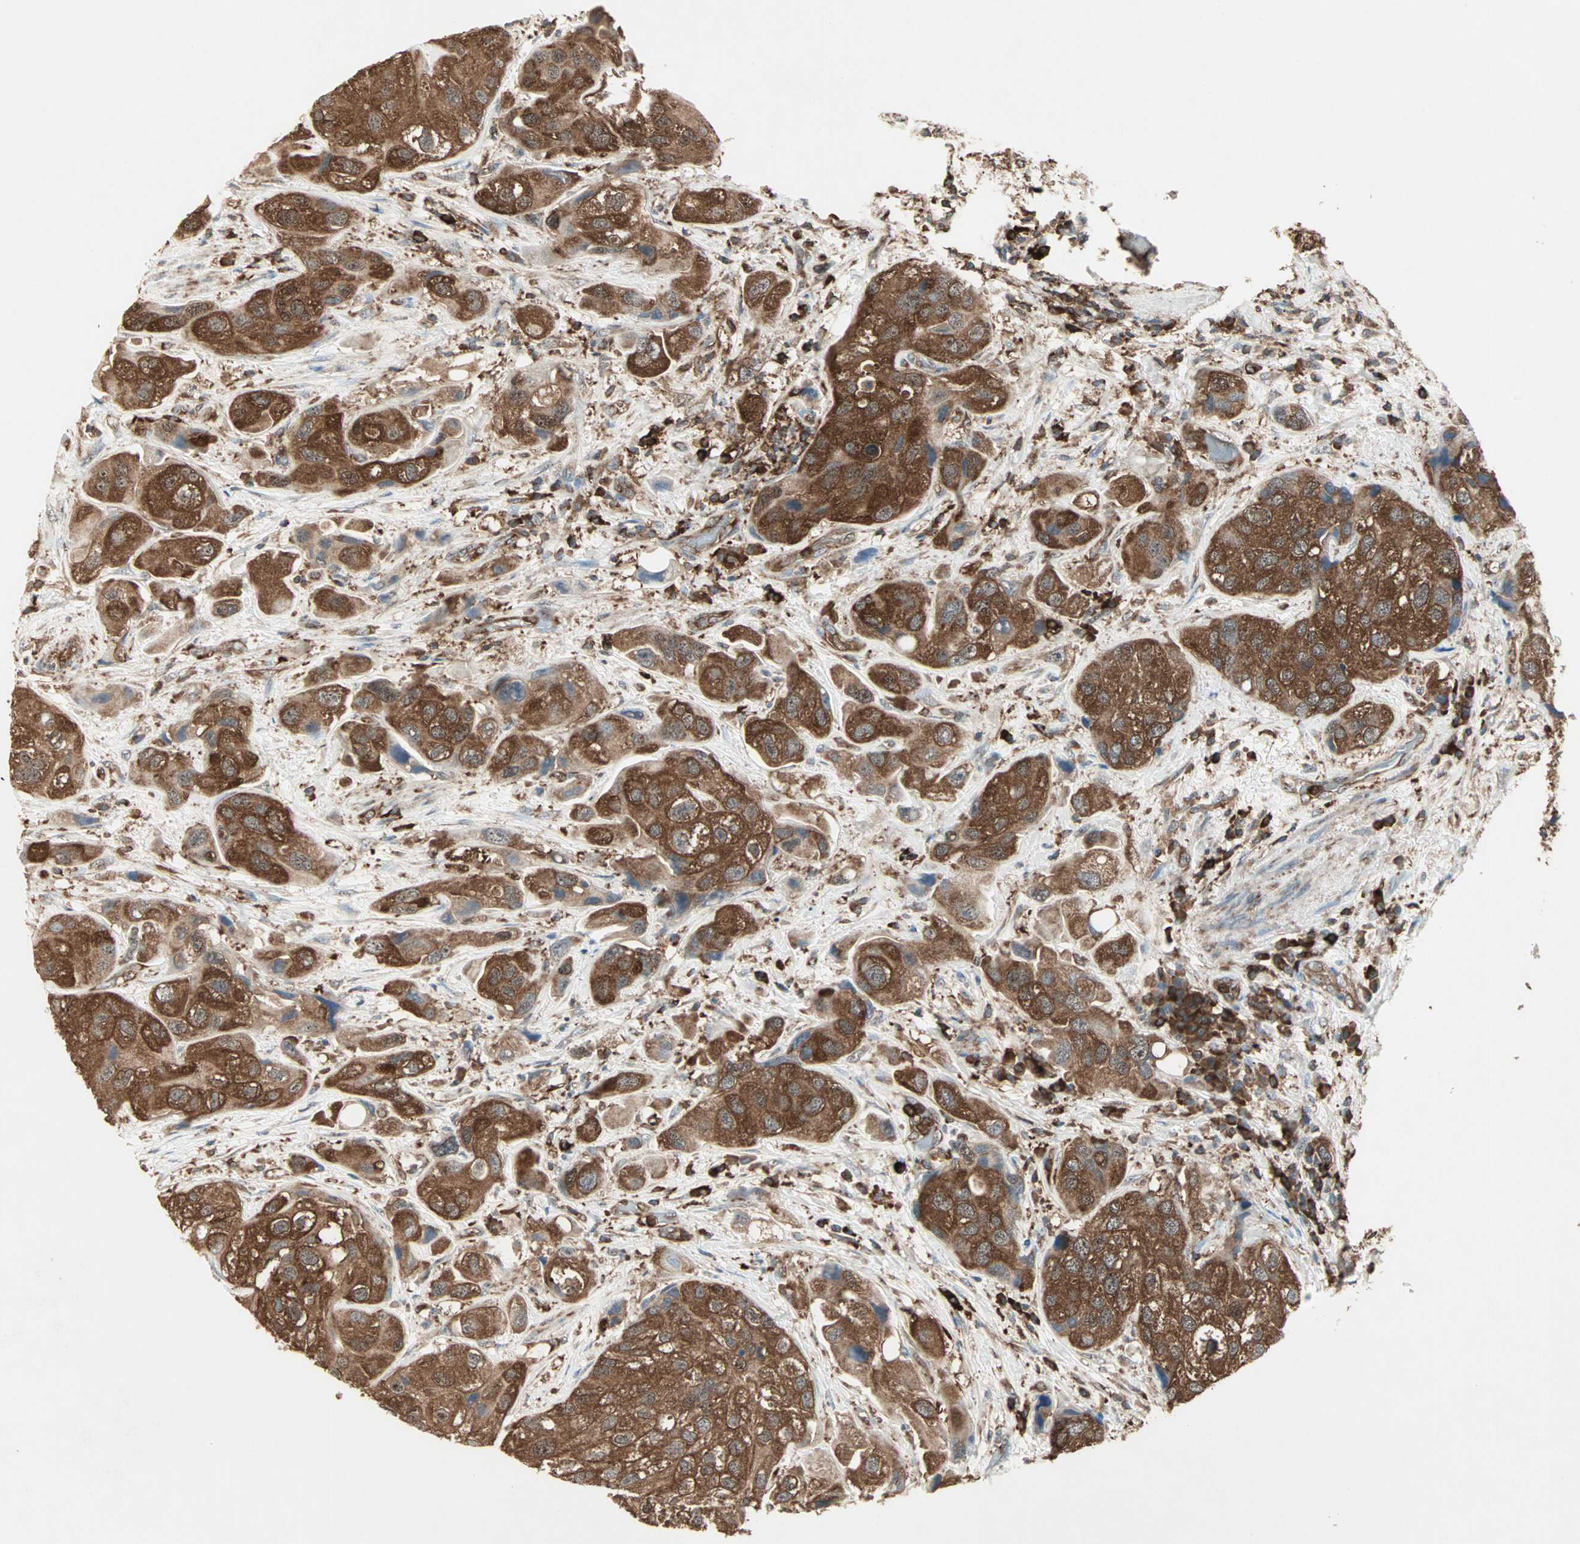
{"staining": {"intensity": "strong", "quantity": ">75%", "location": "cytoplasmic/membranous"}, "tissue": "urothelial cancer", "cell_type": "Tumor cells", "image_type": "cancer", "snomed": [{"axis": "morphology", "description": "Urothelial carcinoma, High grade"}, {"axis": "topography", "description": "Urinary bladder"}], "caption": "There is high levels of strong cytoplasmic/membranous staining in tumor cells of urothelial cancer, as demonstrated by immunohistochemical staining (brown color).", "gene": "MMP3", "patient": {"sex": "female", "age": 64}}